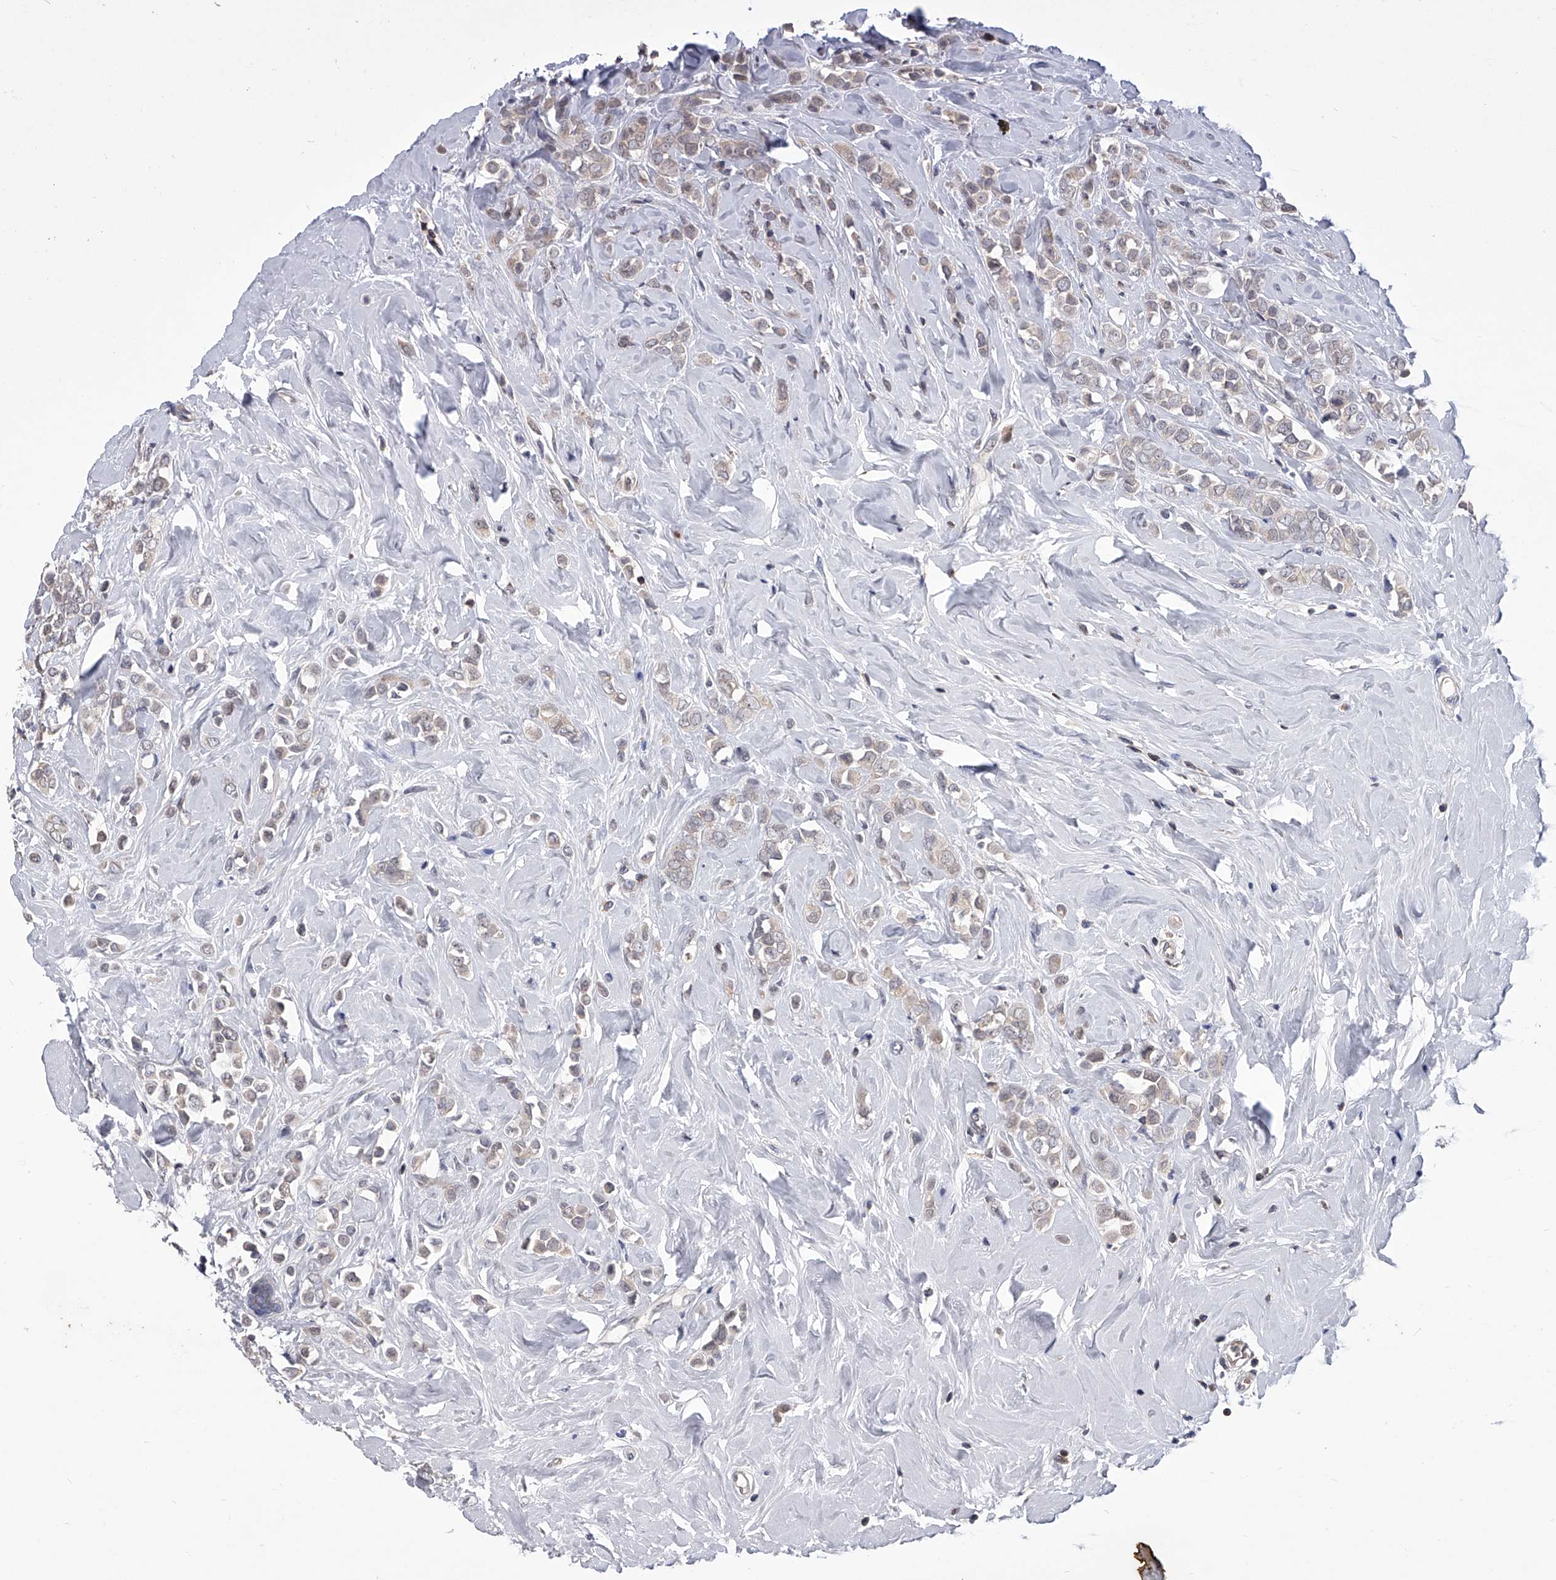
{"staining": {"intensity": "weak", "quantity": "<25%", "location": "cytoplasmic/membranous"}, "tissue": "breast cancer", "cell_type": "Tumor cells", "image_type": "cancer", "snomed": [{"axis": "morphology", "description": "Lobular carcinoma"}, {"axis": "topography", "description": "Breast"}], "caption": "Breast cancer (lobular carcinoma) stained for a protein using IHC exhibits no expression tumor cells.", "gene": "PAN3", "patient": {"sex": "female", "age": 47}}